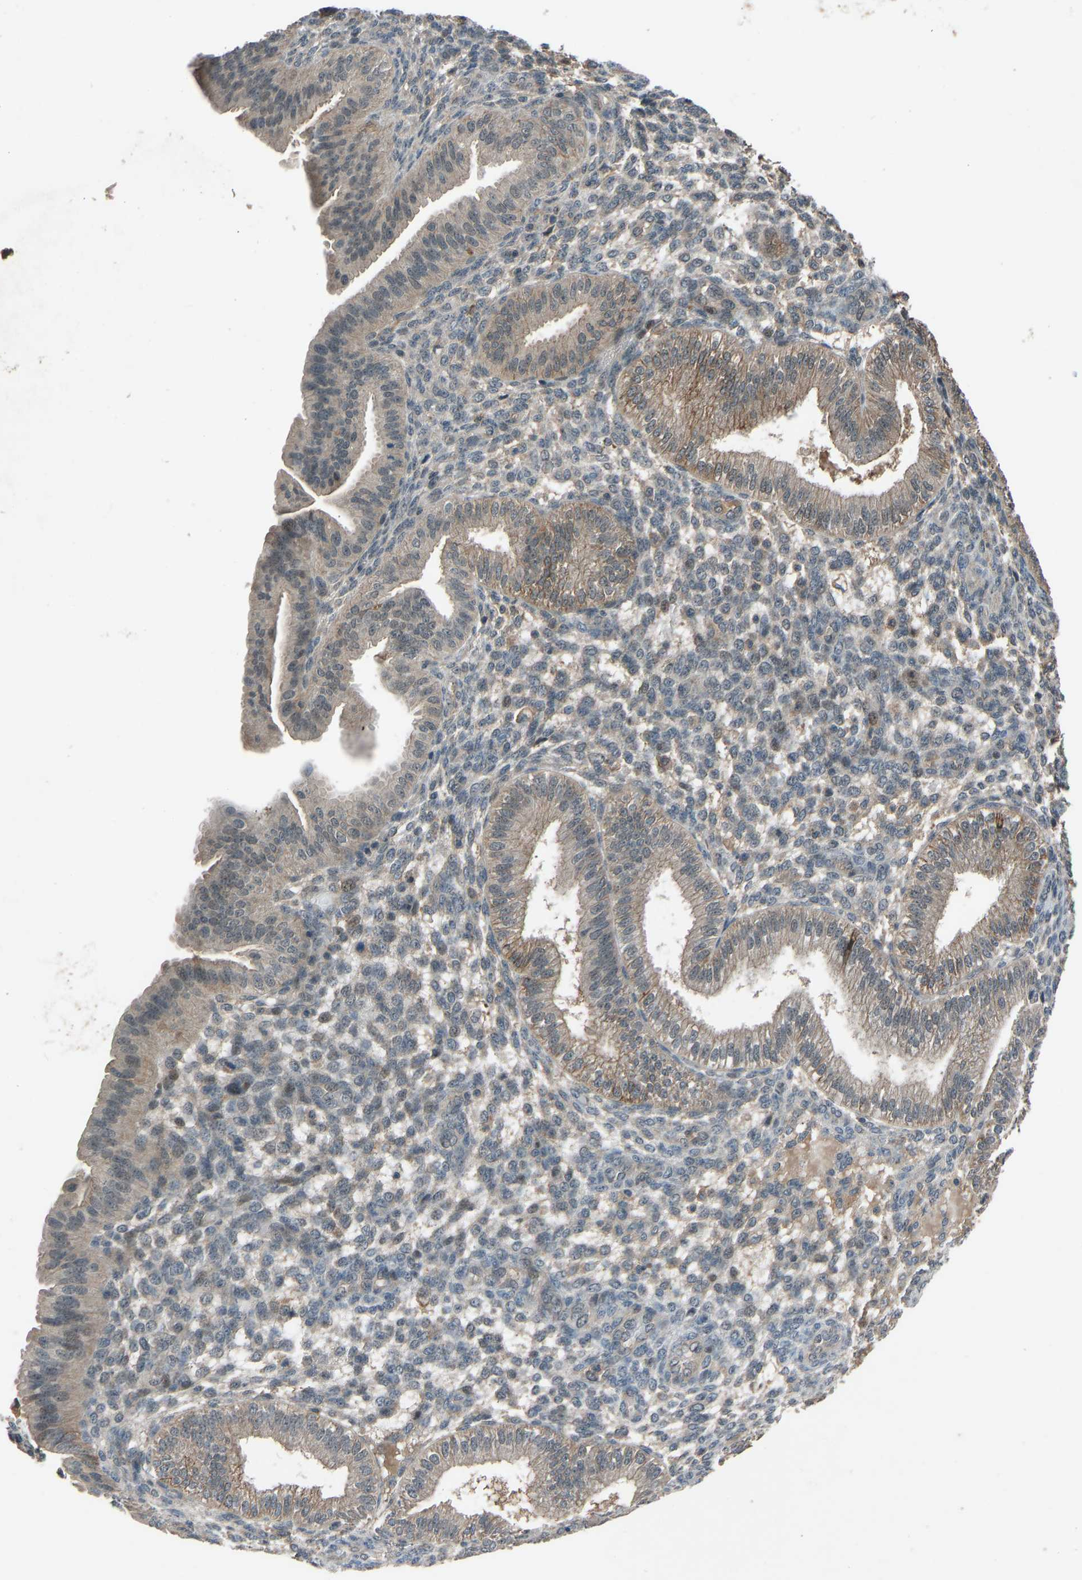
{"staining": {"intensity": "weak", "quantity": "25%-75%", "location": "cytoplasmic/membranous"}, "tissue": "endometrium", "cell_type": "Cells in endometrial stroma", "image_type": "normal", "snomed": [{"axis": "morphology", "description": "Normal tissue, NOS"}, {"axis": "topography", "description": "Endometrium"}], "caption": "DAB immunohistochemical staining of benign endometrium displays weak cytoplasmic/membranous protein expression in about 25%-75% of cells in endometrial stroma. (Stains: DAB (3,3'-diaminobenzidine) in brown, nuclei in blue, Microscopy: brightfield microscopy at high magnification).", "gene": "SLC43A1", "patient": {"sex": "female", "age": 39}}